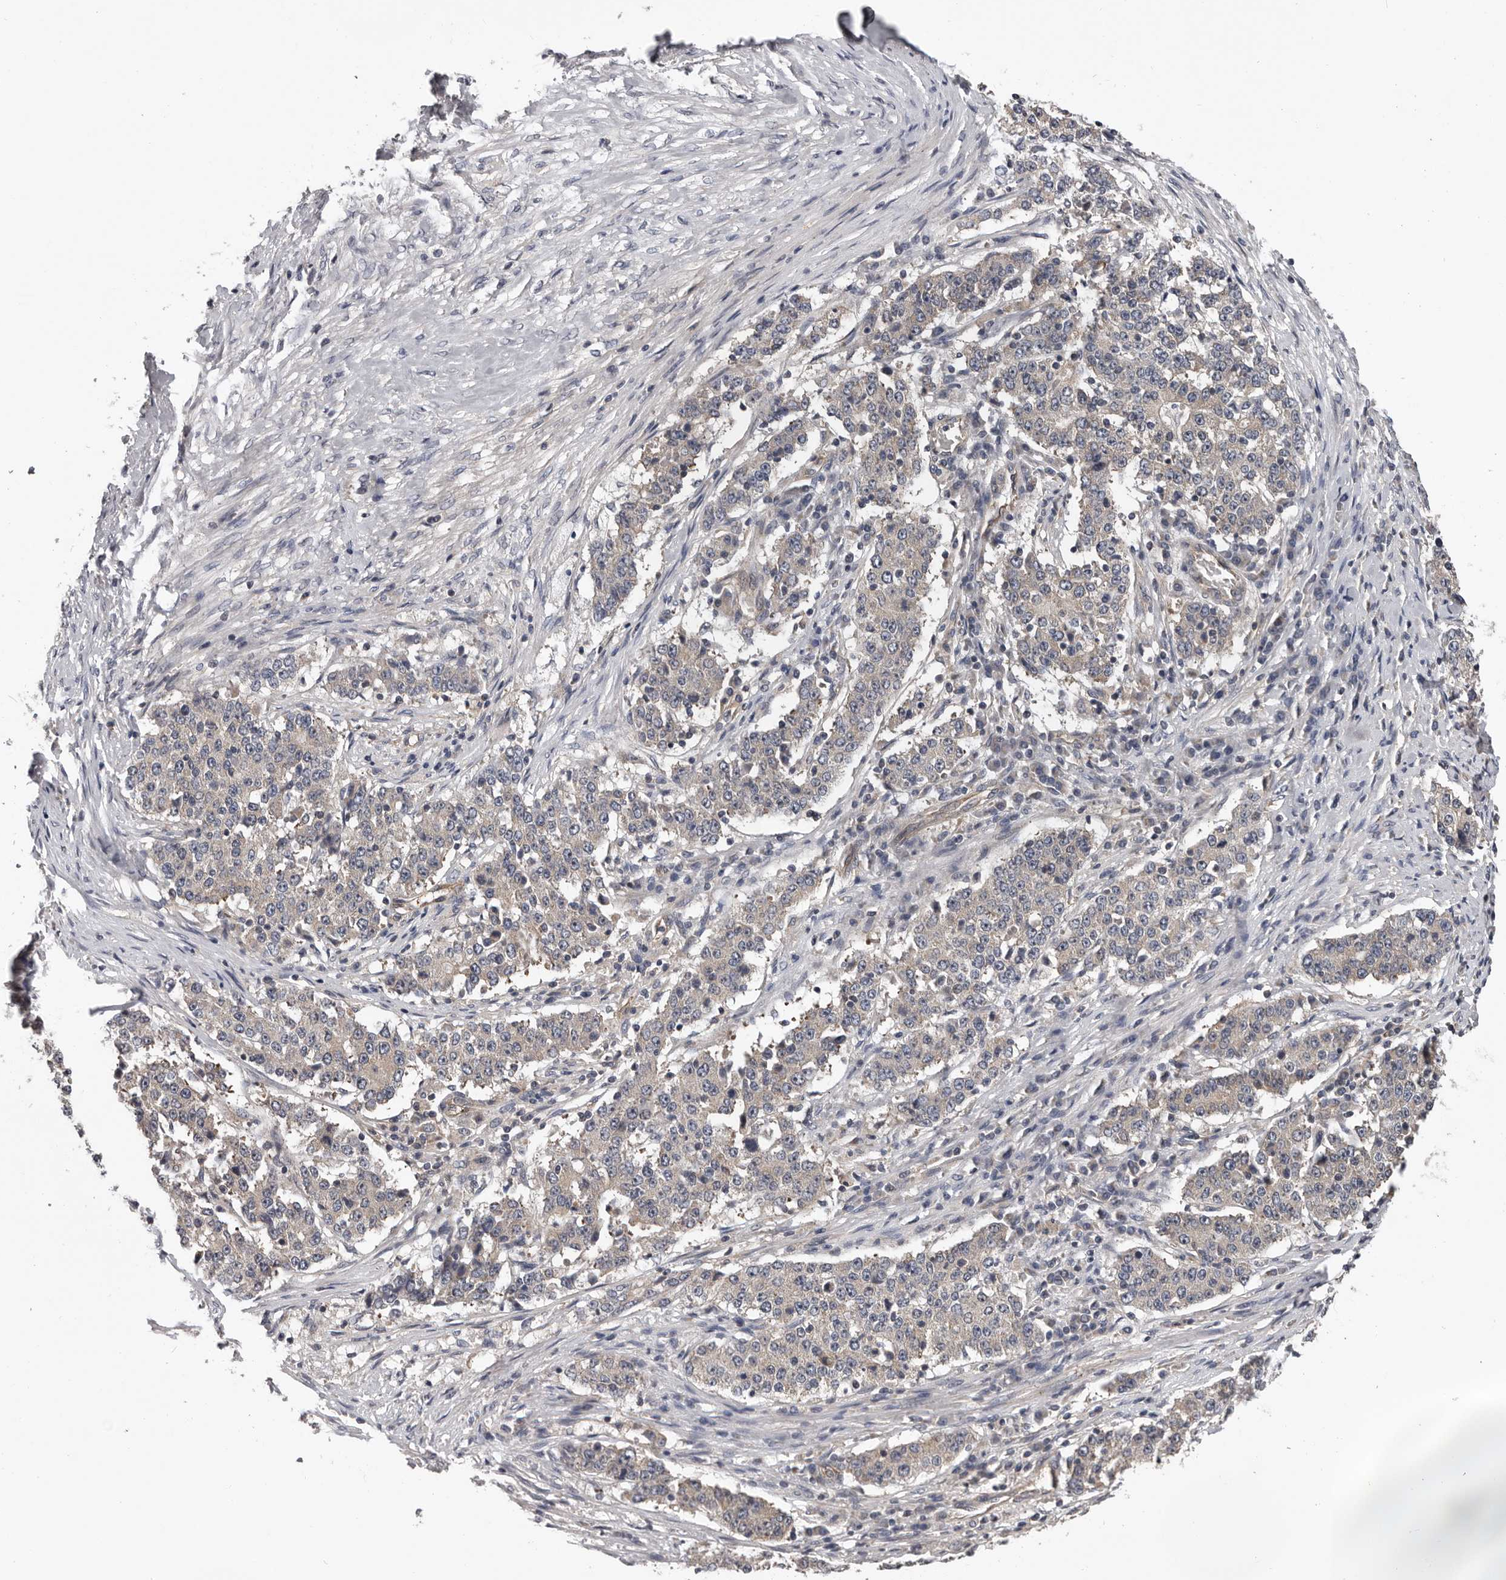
{"staining": {"intensity": "negative", "quantity": "none", "location": "none"}, "tissue": "stomach cancer", "cell_type": "Tumor cells", "image_type": "cancer", "snomed": [{"axis": "morphology", "description": "Adenocarcinoma, NOS"}, {"axis": "topography", "description": "Stomach"}], "caption": "IHC of human adenocarcinoma (stomach) exhibits no staining in tumor cells.", "gene": "VPS37A", "patient": {"sex": "male", "age": 59}}